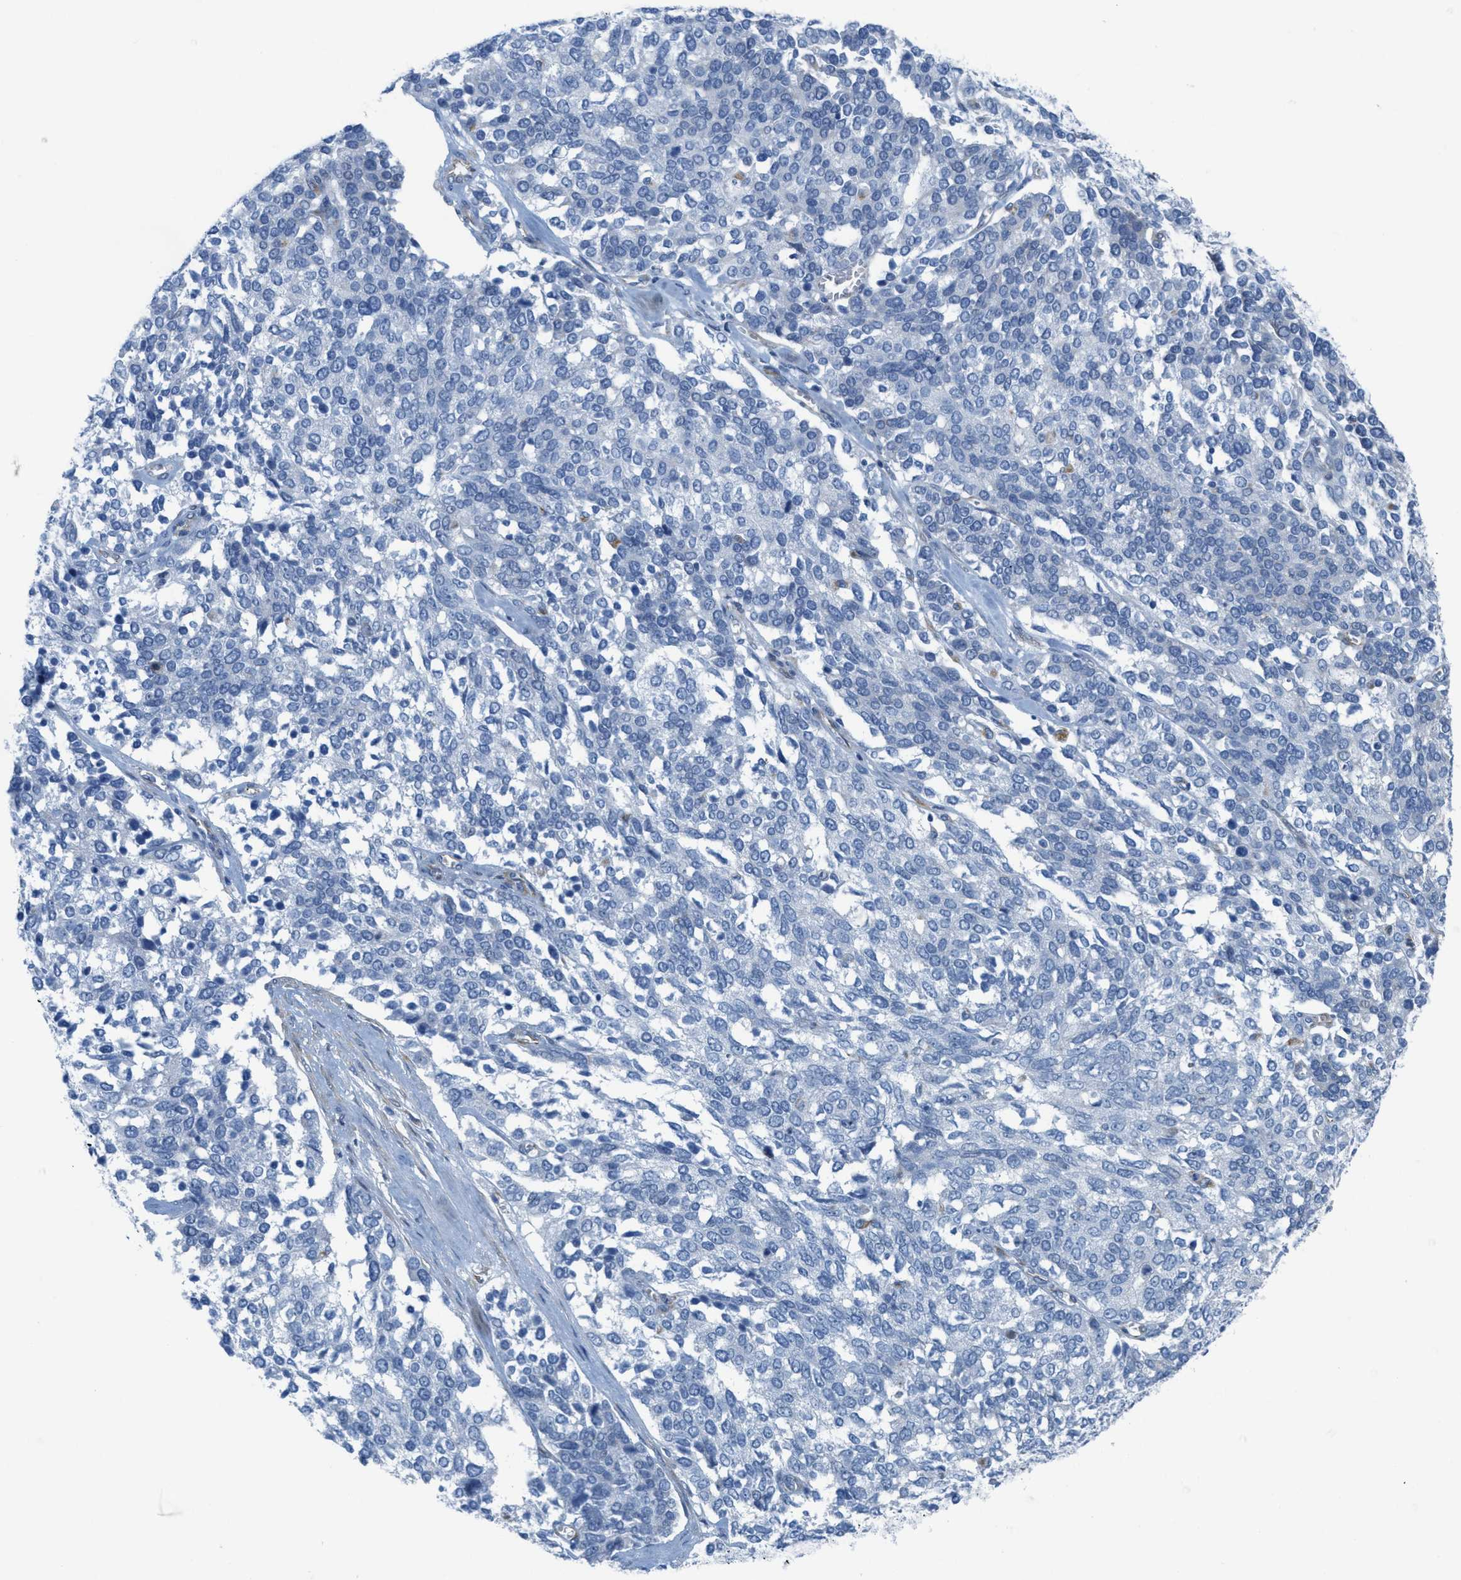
{"staining": {"intensity": "negative", "quantity": "none", "location": "none"}, "tissue": "ovarian cancer", "cell_type": "Tumor cells", "image_type": "cancer", "snomed": [{"axis": "morphology", "description": "Cystadenocarcinoma, serous, NOS"}, {"axis": "topography", "description": "Ovary"}], "caption": "IHC photomicrograph of human ovarian cancer (serous cystadenocarcinoma) stained for a protein (brown), which shows no staining in tumor cells. Nuclei are stained in blue.", "gene": "SLC12A1", "patient": {"sex": "female", "age": 44}}